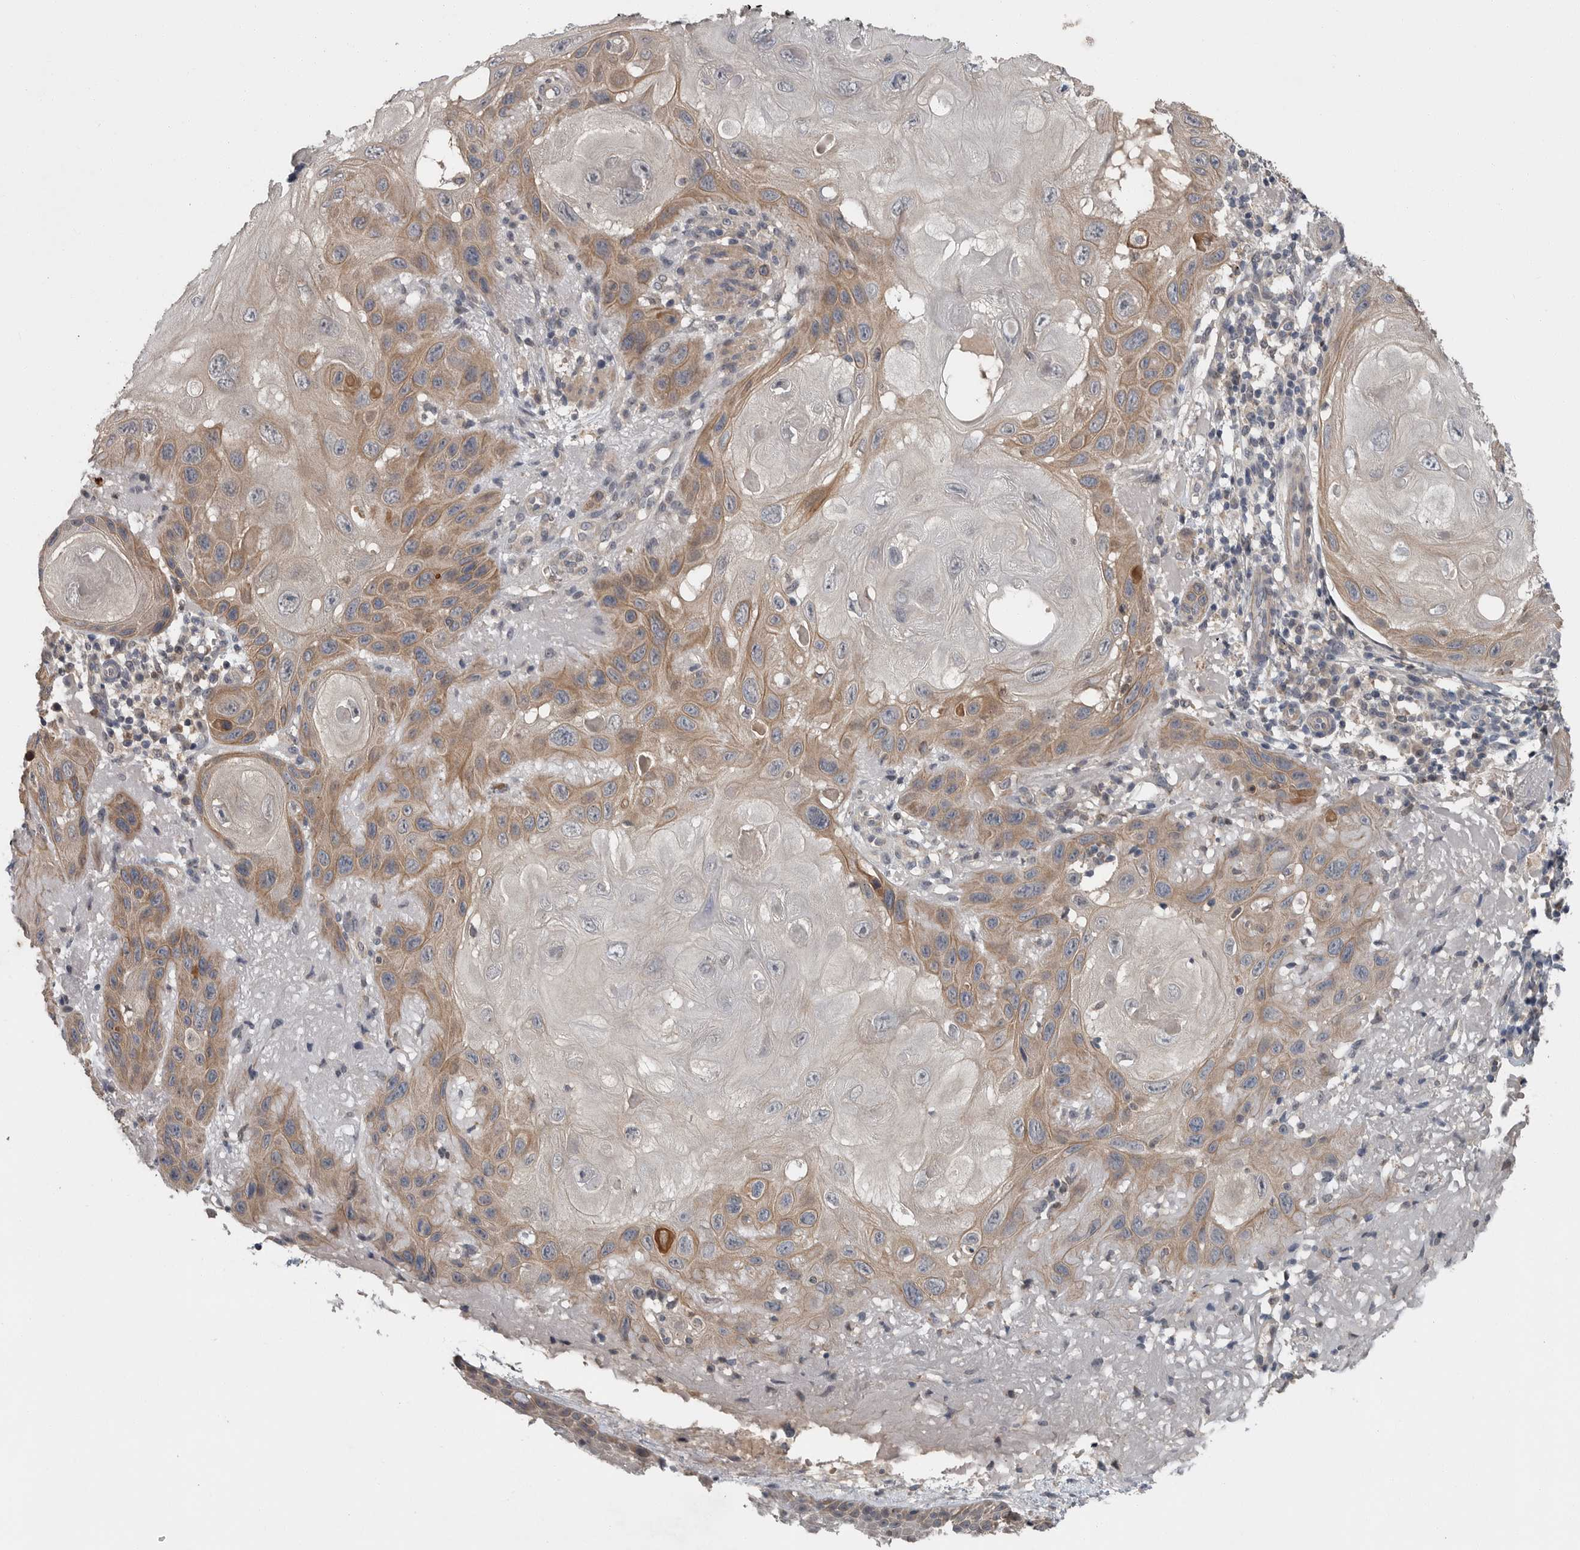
{"staining": {"intensity": "moderate", "quantity": "25%-75%", "location": "cytoplasmic/membranous"}, "tissue": "skin cancer", "cell_type": "Tumor cells", "image_type": "cancer", "snomed": [{"axis": "morphology", "description": "Normal tissue, NOS"}, {"axis": "morphology", "description": "Squamous cell carcinoma, NOS"}, {"axis": "topography", "description": "Skin"}], "caption": "Human skin cancer stained for a protein (brown) demonstrates moderate cytoplasmic/membranous positive positivity in approximately 25%-75% of tumor cells.", "gene": "SCP2", "patient": {"sex": "female", "age": 96}}